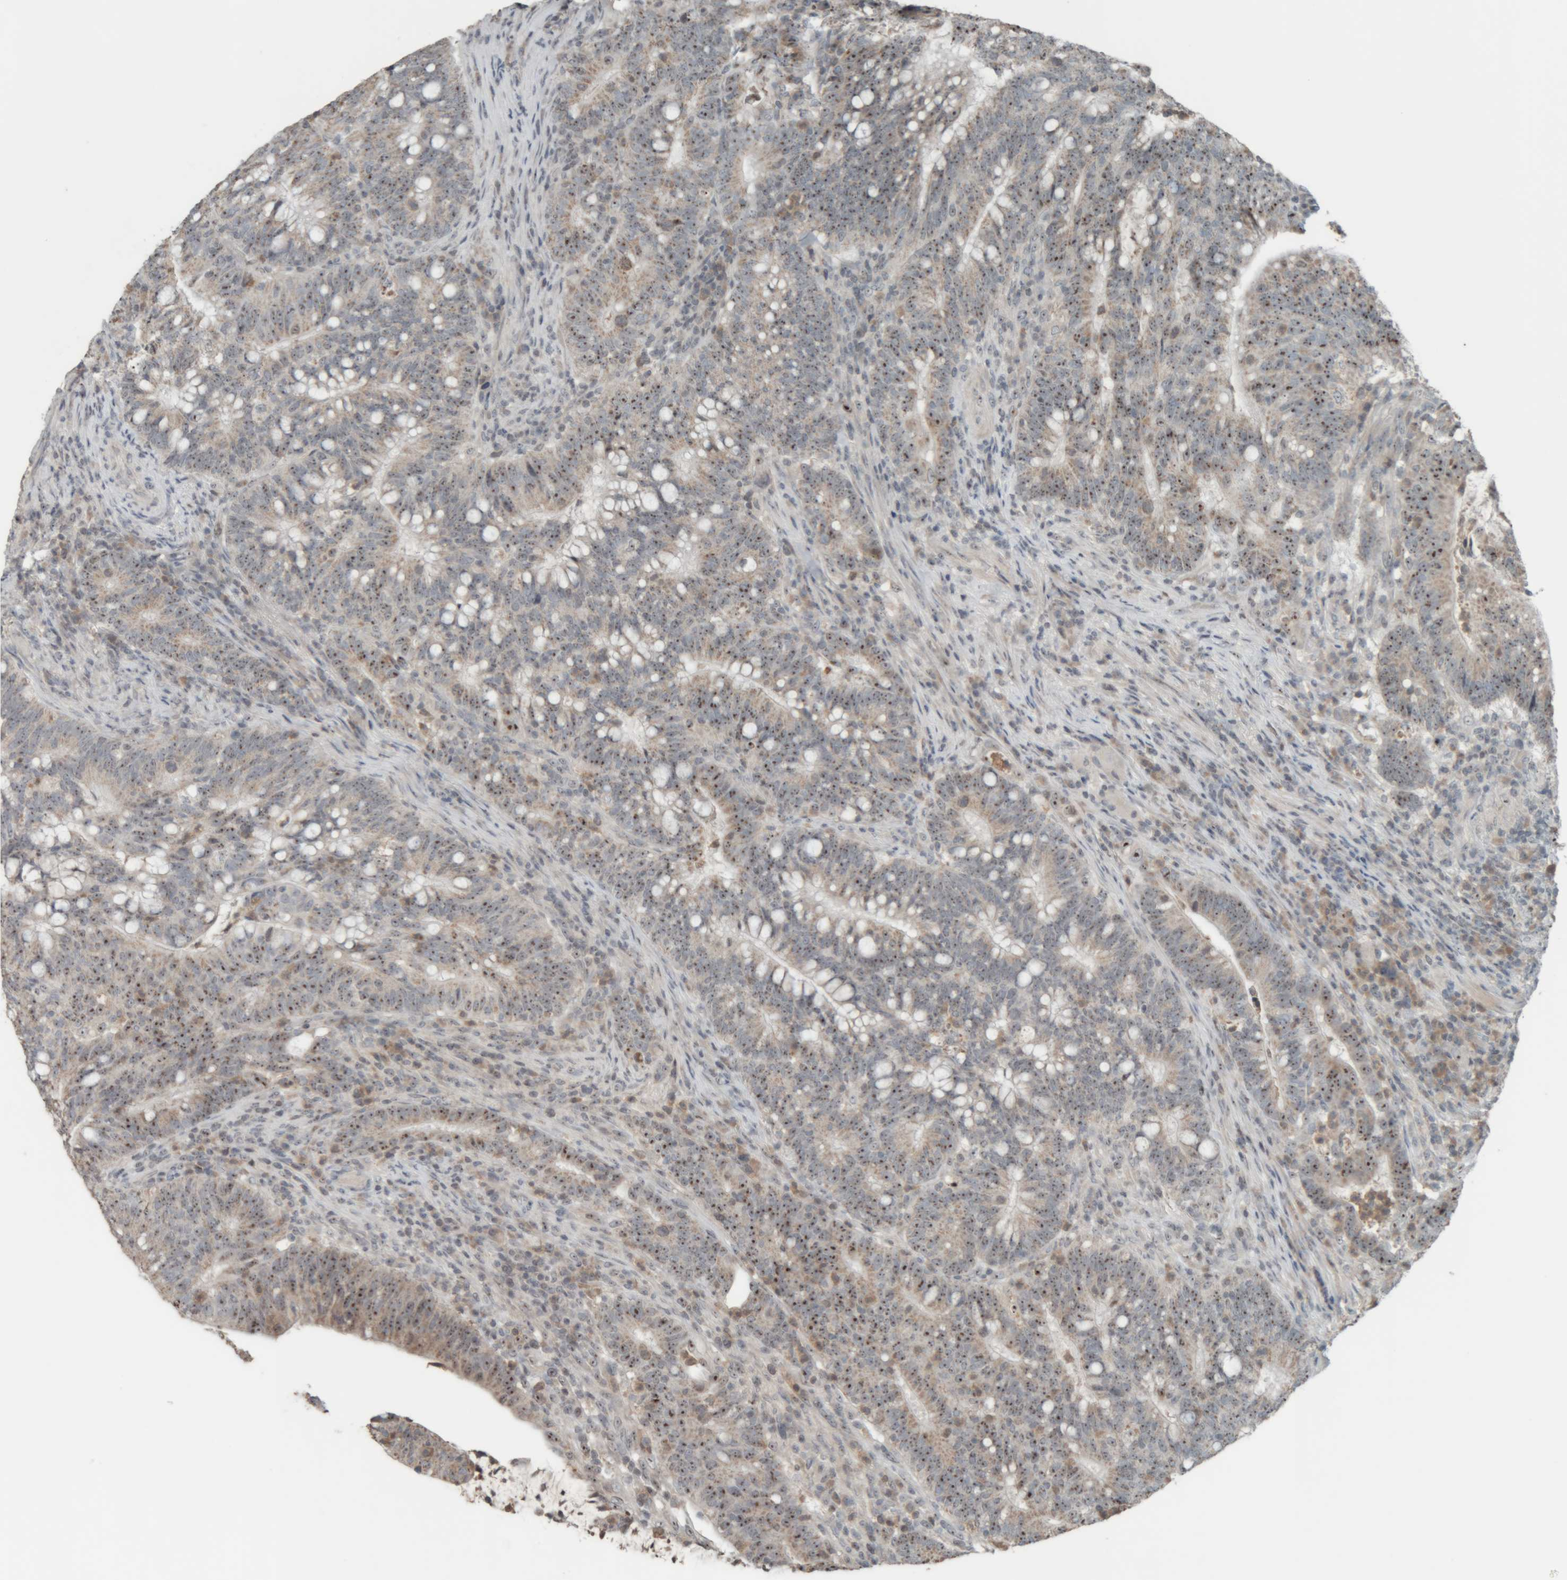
{"staining": {"intensity": "moderate", "quantity": ">75%", "location": "nuclear"}, "tissue": "colorectal cancer", "cell_type": "Tumor cells", "image_type": "cancer", "snomed": [{"axis": "morphology", "description": "Adenocarcinoma, NOS"}, {"axis": "topography", "description": "Colon"}], "caption": "High-magnification brightfield microscopy of colorectal adenocarcinoma stained with DAB (3,3'-diaminobenzidine) (brown) and counterstained with hematoxylin (blue). tumor cells exhibit moderate nuclear expression is present in about>75% of cells.", "gene": "RPF1", "patient": {"sex": "female", "age": 66}}